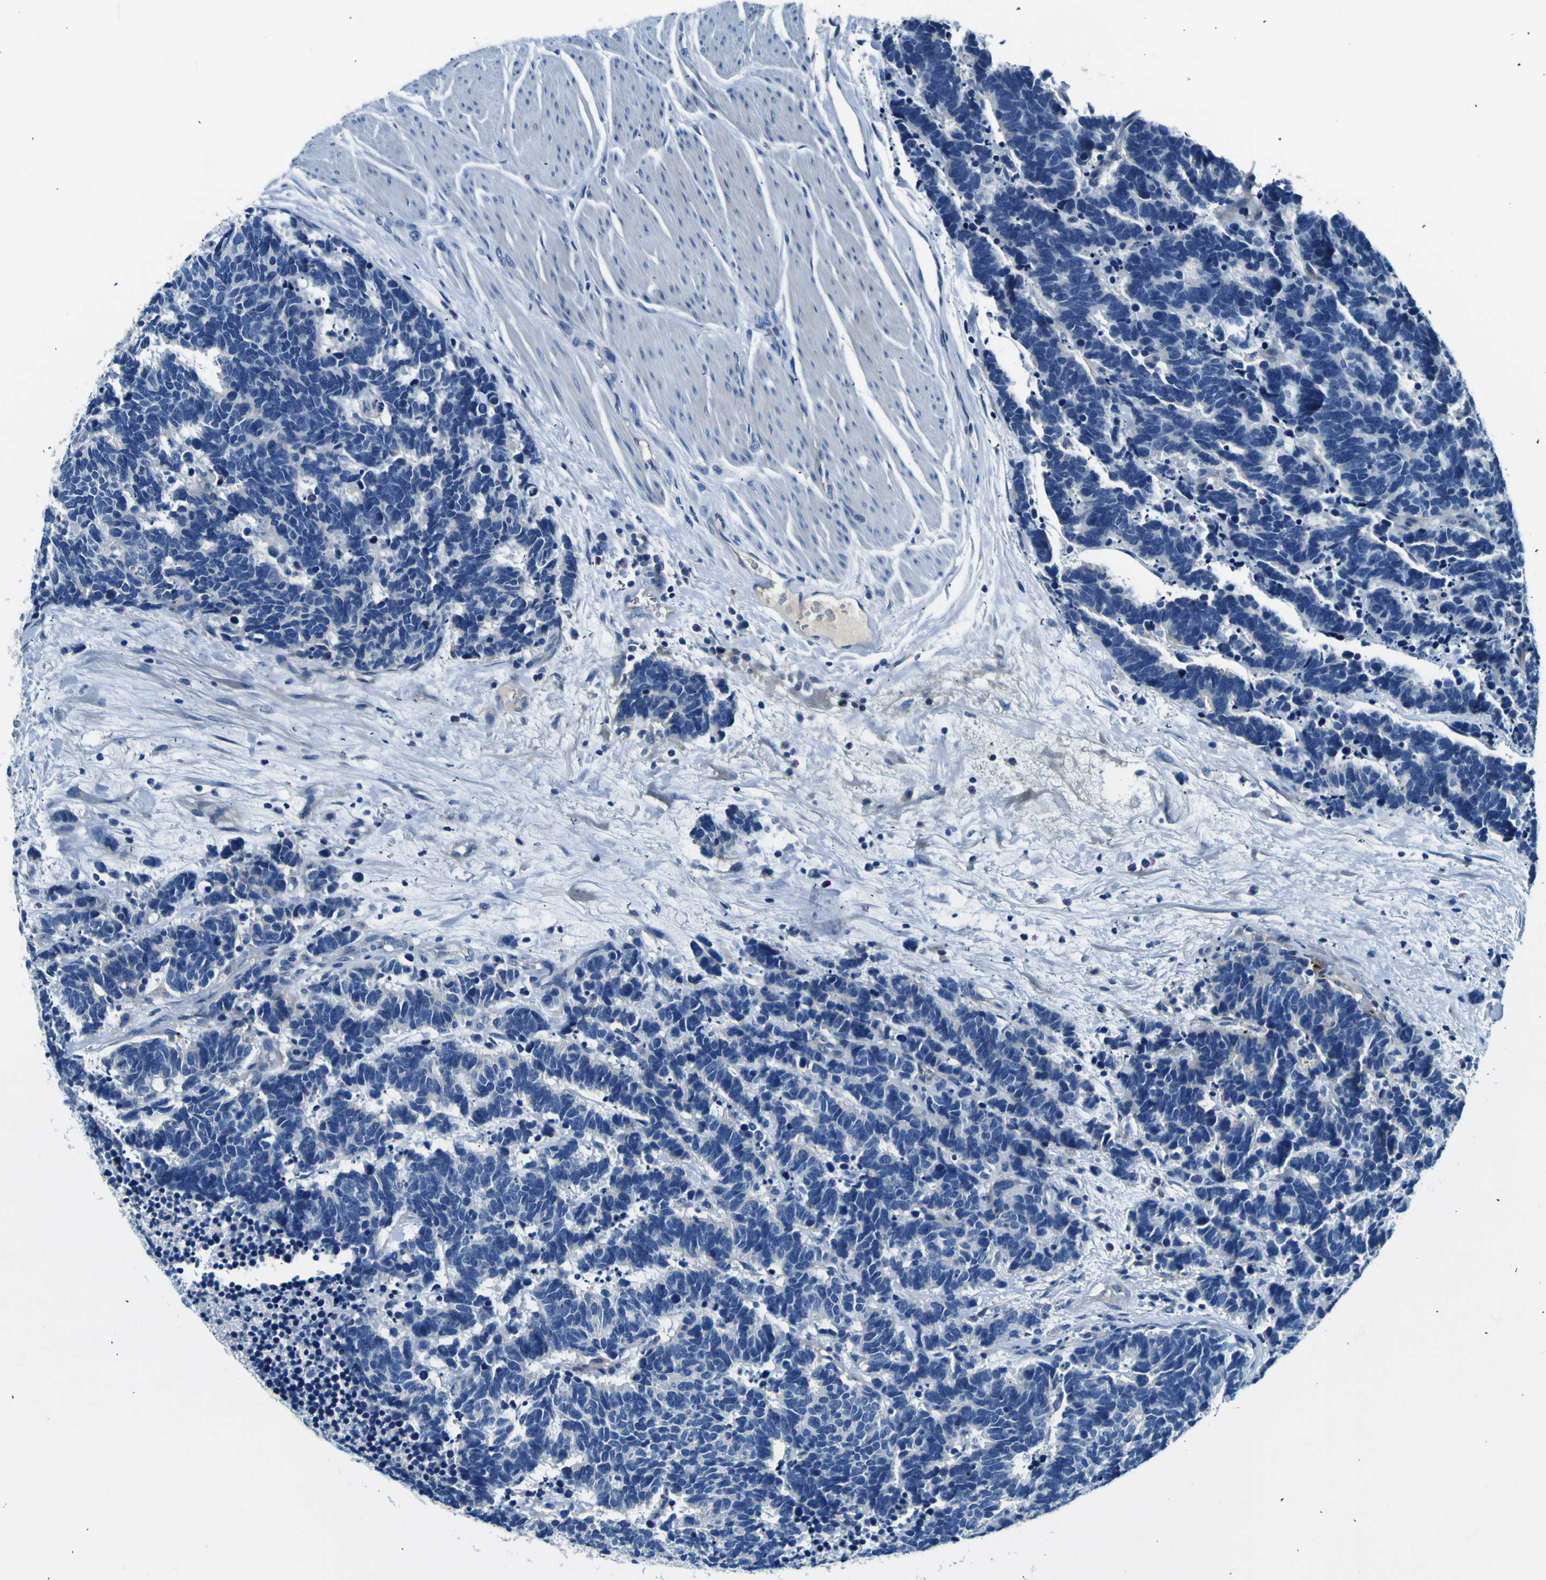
{"staining": {"intensity": "negative", "quantity": "none", "location": "none"}, "tissue": "carcinoid", "cell_type": "Tumor cells", "image_type": "cancer", "snomed": [{"axis": "morphology", "description": "Carcinoma, NOS"}, {"axis": "morphology", "description": "Carcinoid, malignant, NOS"}, {"axis": "topography", "description": "Urinary bladder"}], "caption": "This is an IHC histopathology image of carcinoma. There is no staining in tumor cells.", "gene": "ADGRA2", "patient": {"sex": "male", "age": 57}}